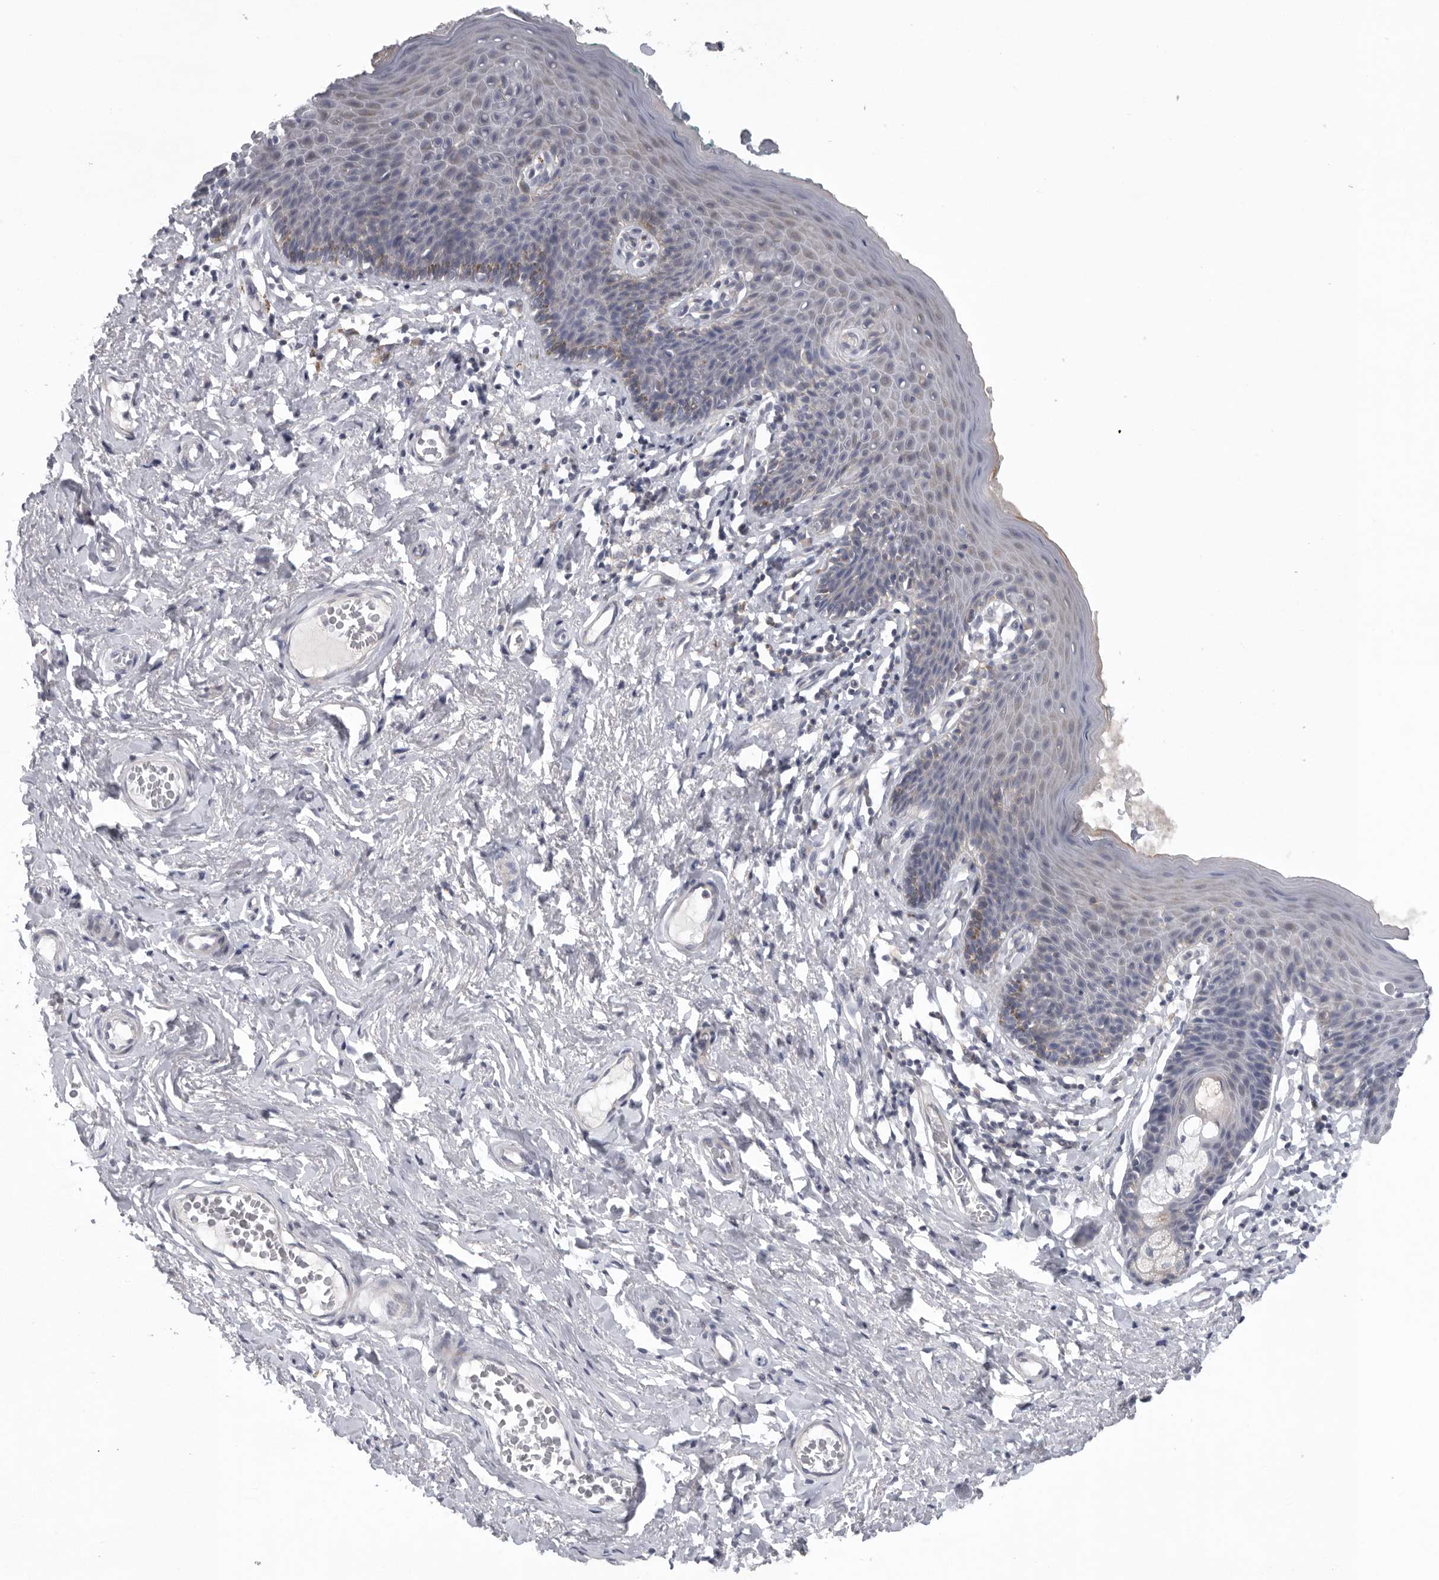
{"staining": {"intensity": "moderate", "quantity": "<25%", "location": "cytoplasmic/membranous"}, "tissue": "skin", "cell_type": "Epidermal cells", "image_type": "normal", "snomed": [{"axis": "morphology", "description": "Normal tissue, NOS"}, {"axis": "topography", "description": "Vulva"}], "caption": "Normal skin displays moderate cytoplasmic/membranous expression in about <25% of epidermal cells Nuclei are stained in blue..", "gene": "USP24", "patient": {"sex": "female", "age": 66}}